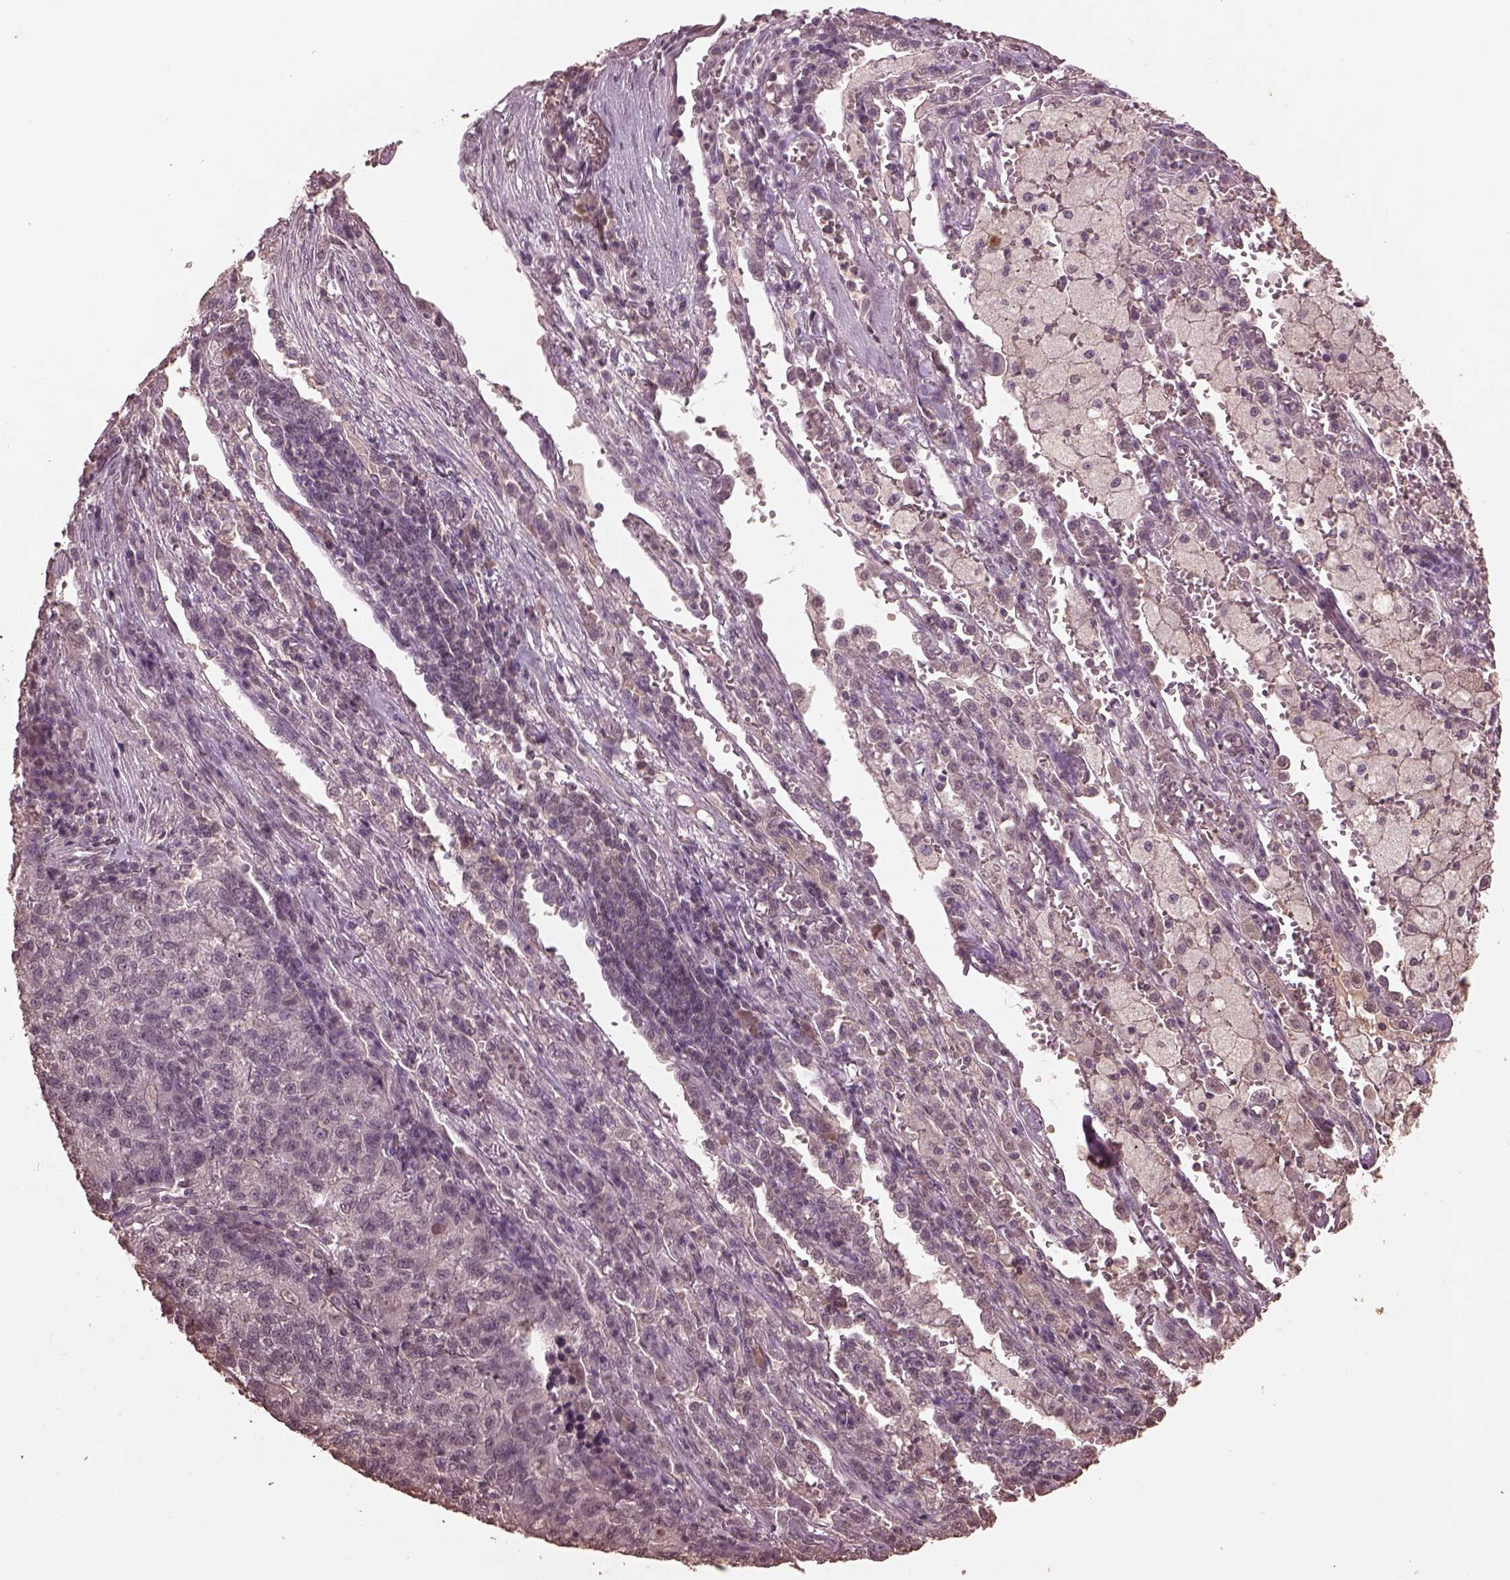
{"staining": {"intensity": "negative", "quantity": "none", "location": "none"}, "tissue": "lung cancer", "cell_type": "Tumor cells", "image_type": "cancer", "snomed": [{"axis": "morphology", "description": "Adenocarcinoma, NOS"}, {"axis": "topography", "description": "Lung"}], "caption": "Tumor cells show no significant positivity in lung cancer (adenocarcinoma). (DAB immunohistochemistry, high magnification).", "gene": "CPT1C", "patient": {"sex": "male", "age": 57}}